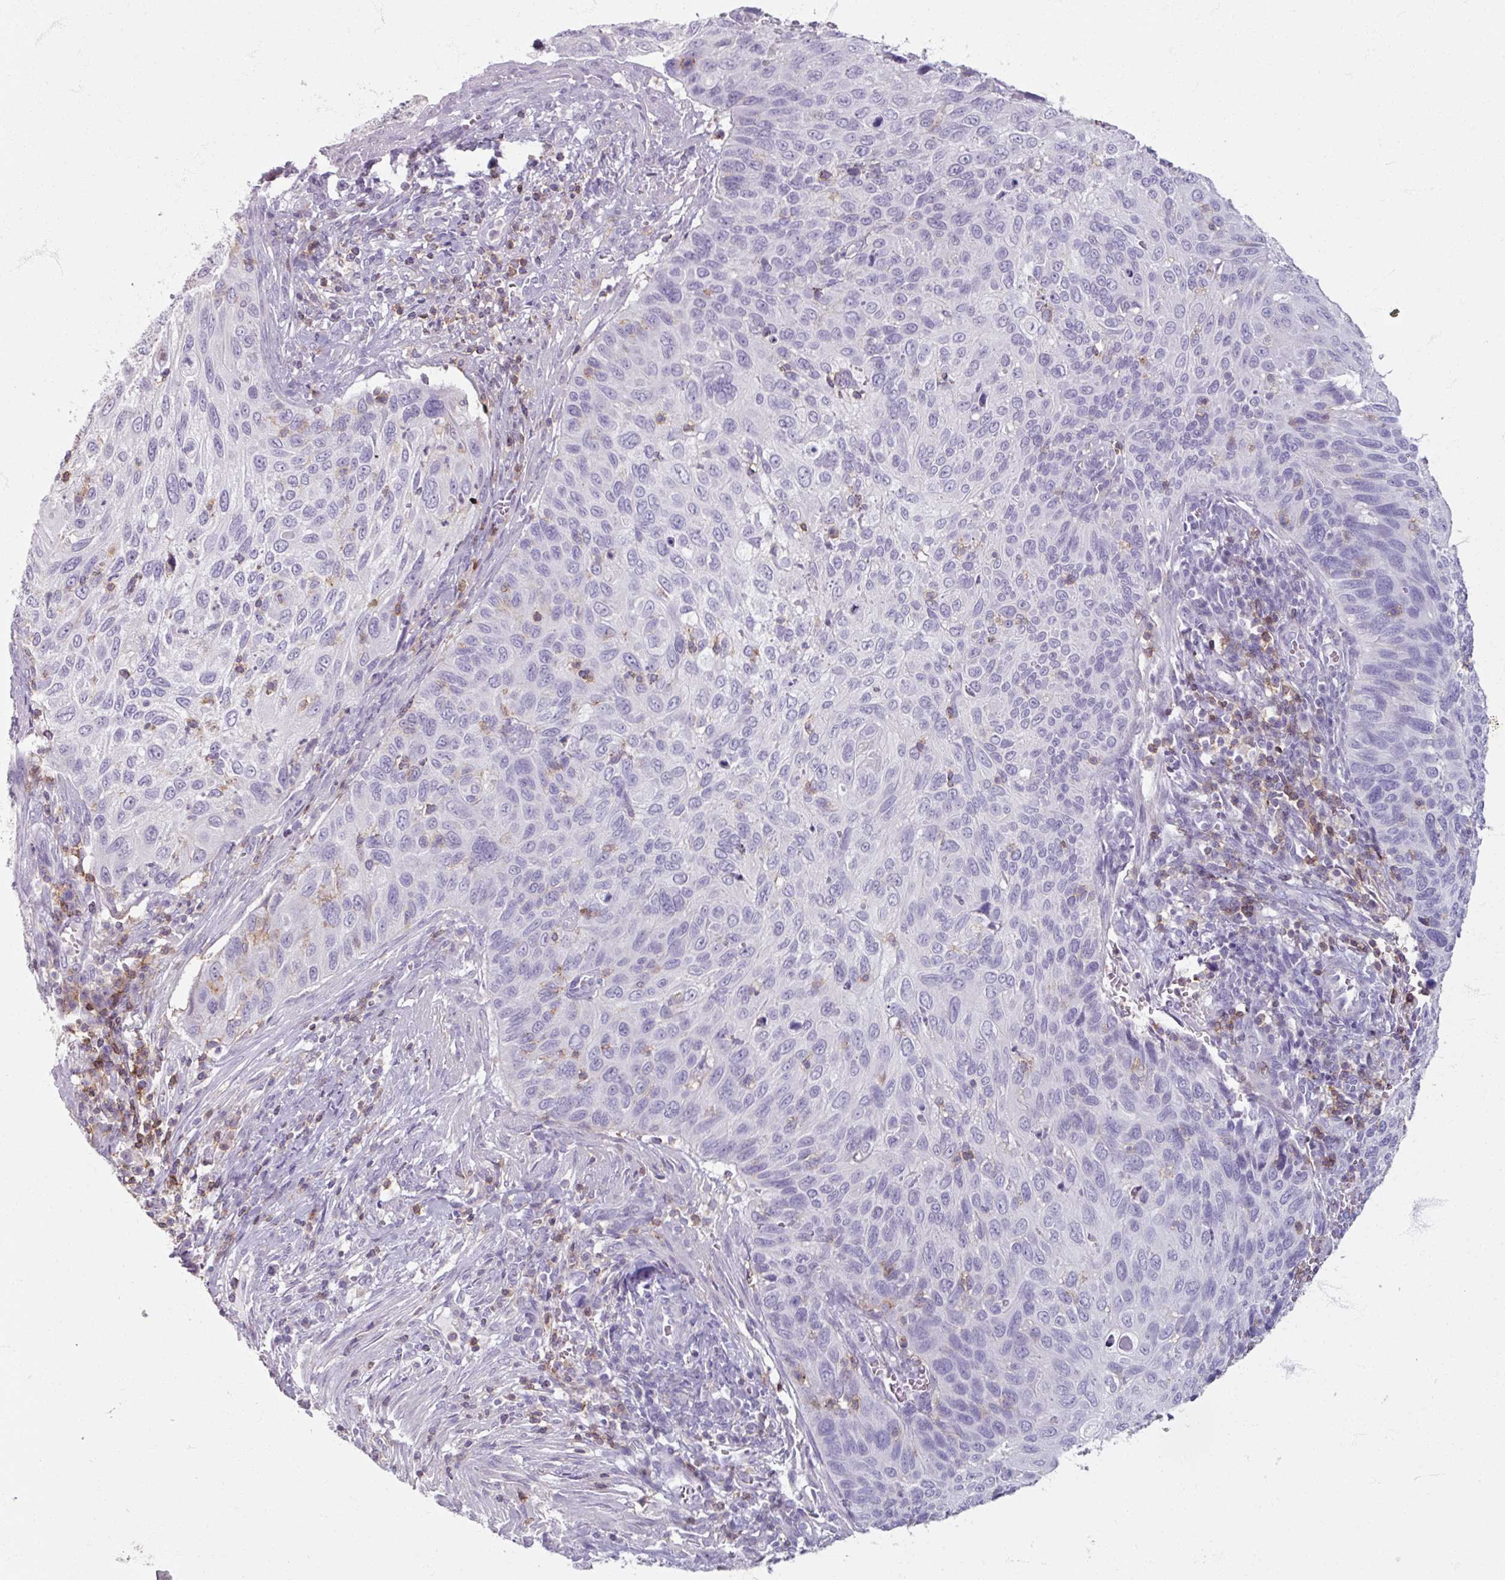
{"staining": {"intensity": "negative", "quantity": "none", "location": "none"}, "tissue": "cervical cancer", "cell_type": "Tumor cells", "image_type": "cancer", "snomed": [{"axis": "morphology", "description": "Squamous cell carcinoma, NOS"}, {"axis": "topography", "description": "Cervix"}], "caption": "Tumor cells are negative for protein expression in human squamous cell carcinoma (cervical).", "gene": "PTPRC", "patient": {"sex": "female", "age": 70}}